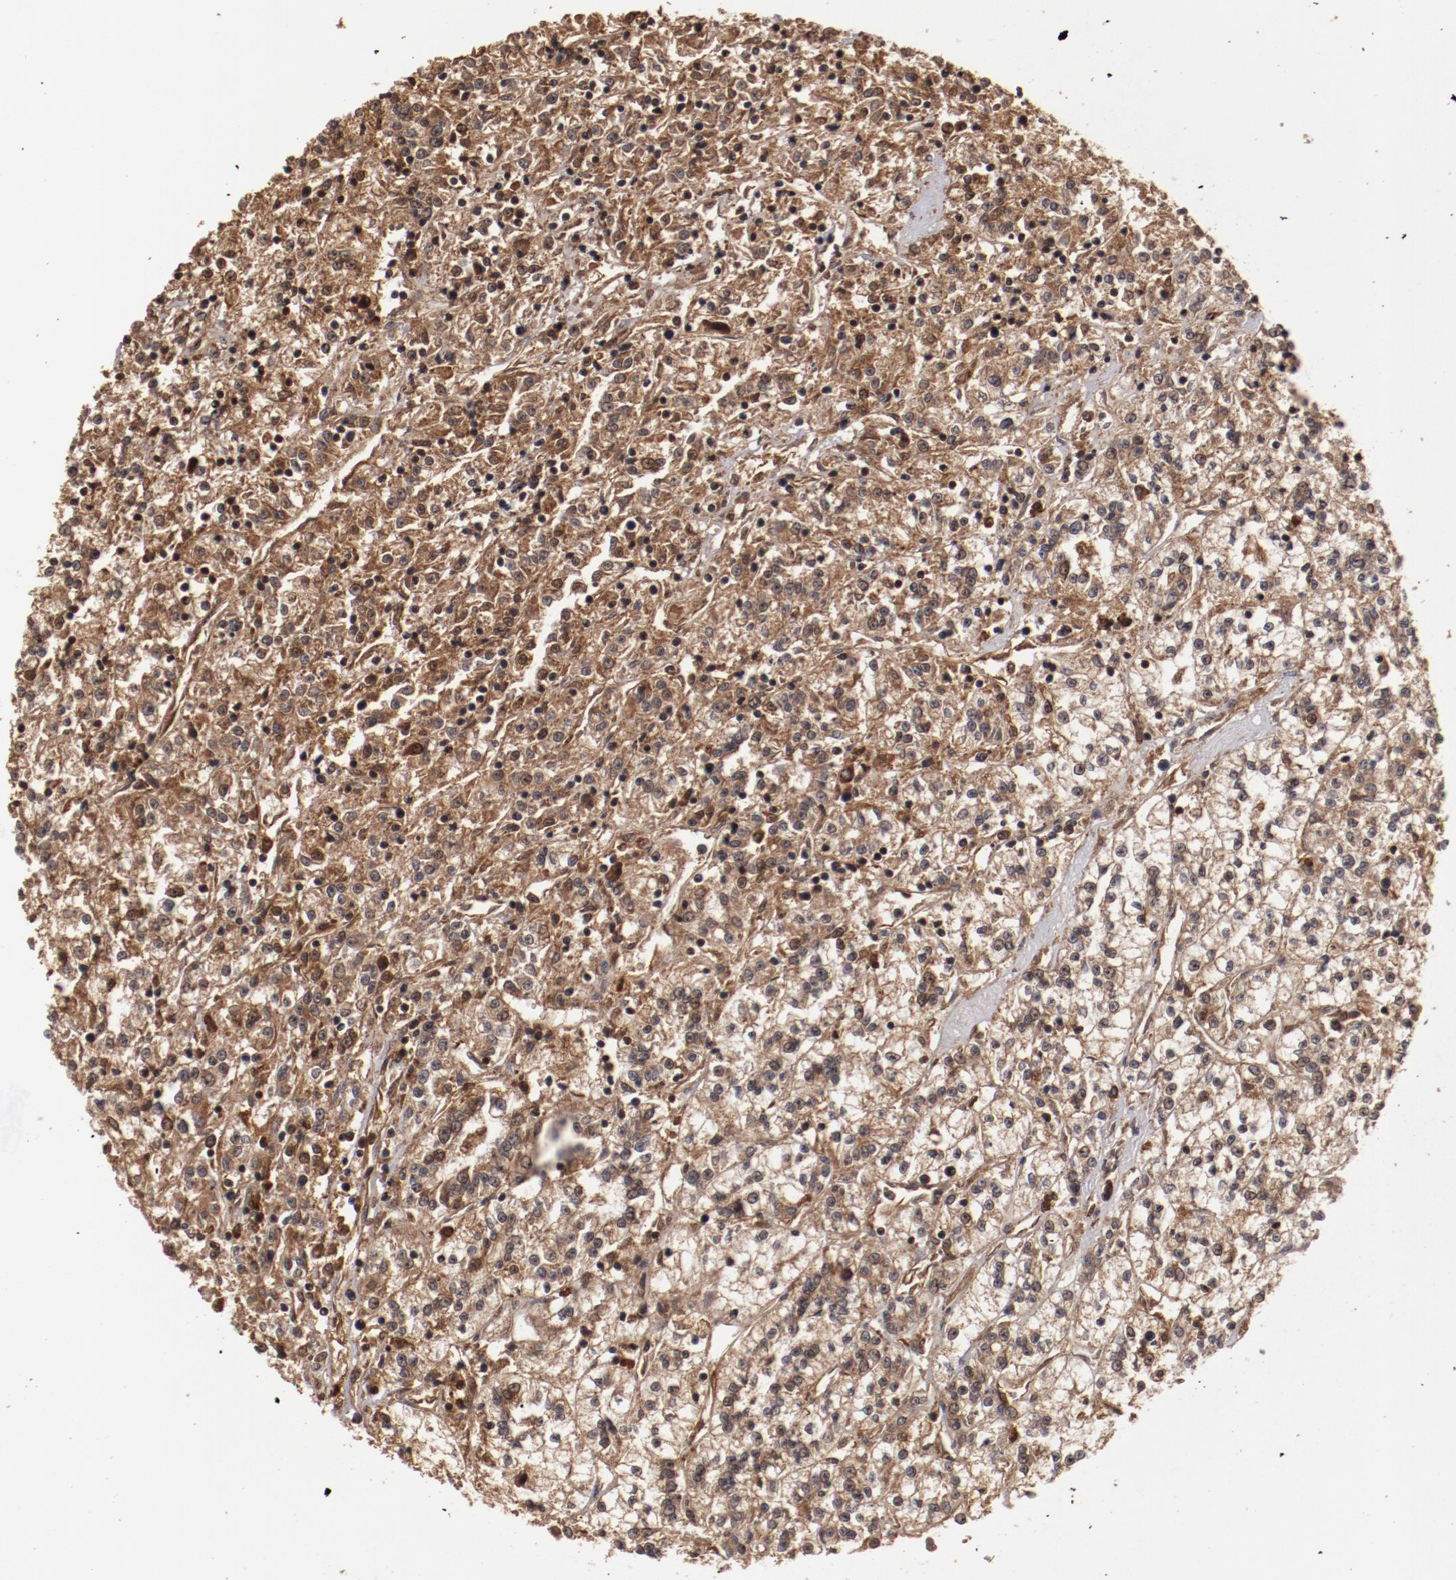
{"staining": {"intensity": "strong", "quantity": ">75%", "location": "cytoplasmic/membranous"}, "tissue": "renal cancer", "cell_type": "Tumor cells", "image_type": "cancer", "snomed": [{"axis": "morphology", "description": "Adenocarcinoma, NOS"}, {"axis": "topography", "description": "Kidney"}], "caption": "Adenocarcinoma (renal) was stained to show a protein in brown. There is high levels of strong cytoplasmic/membranous positivity in approximately >75% of tumor cells.", "gene": "TENM1", "patient": {"sex": "female", "age": 76}}